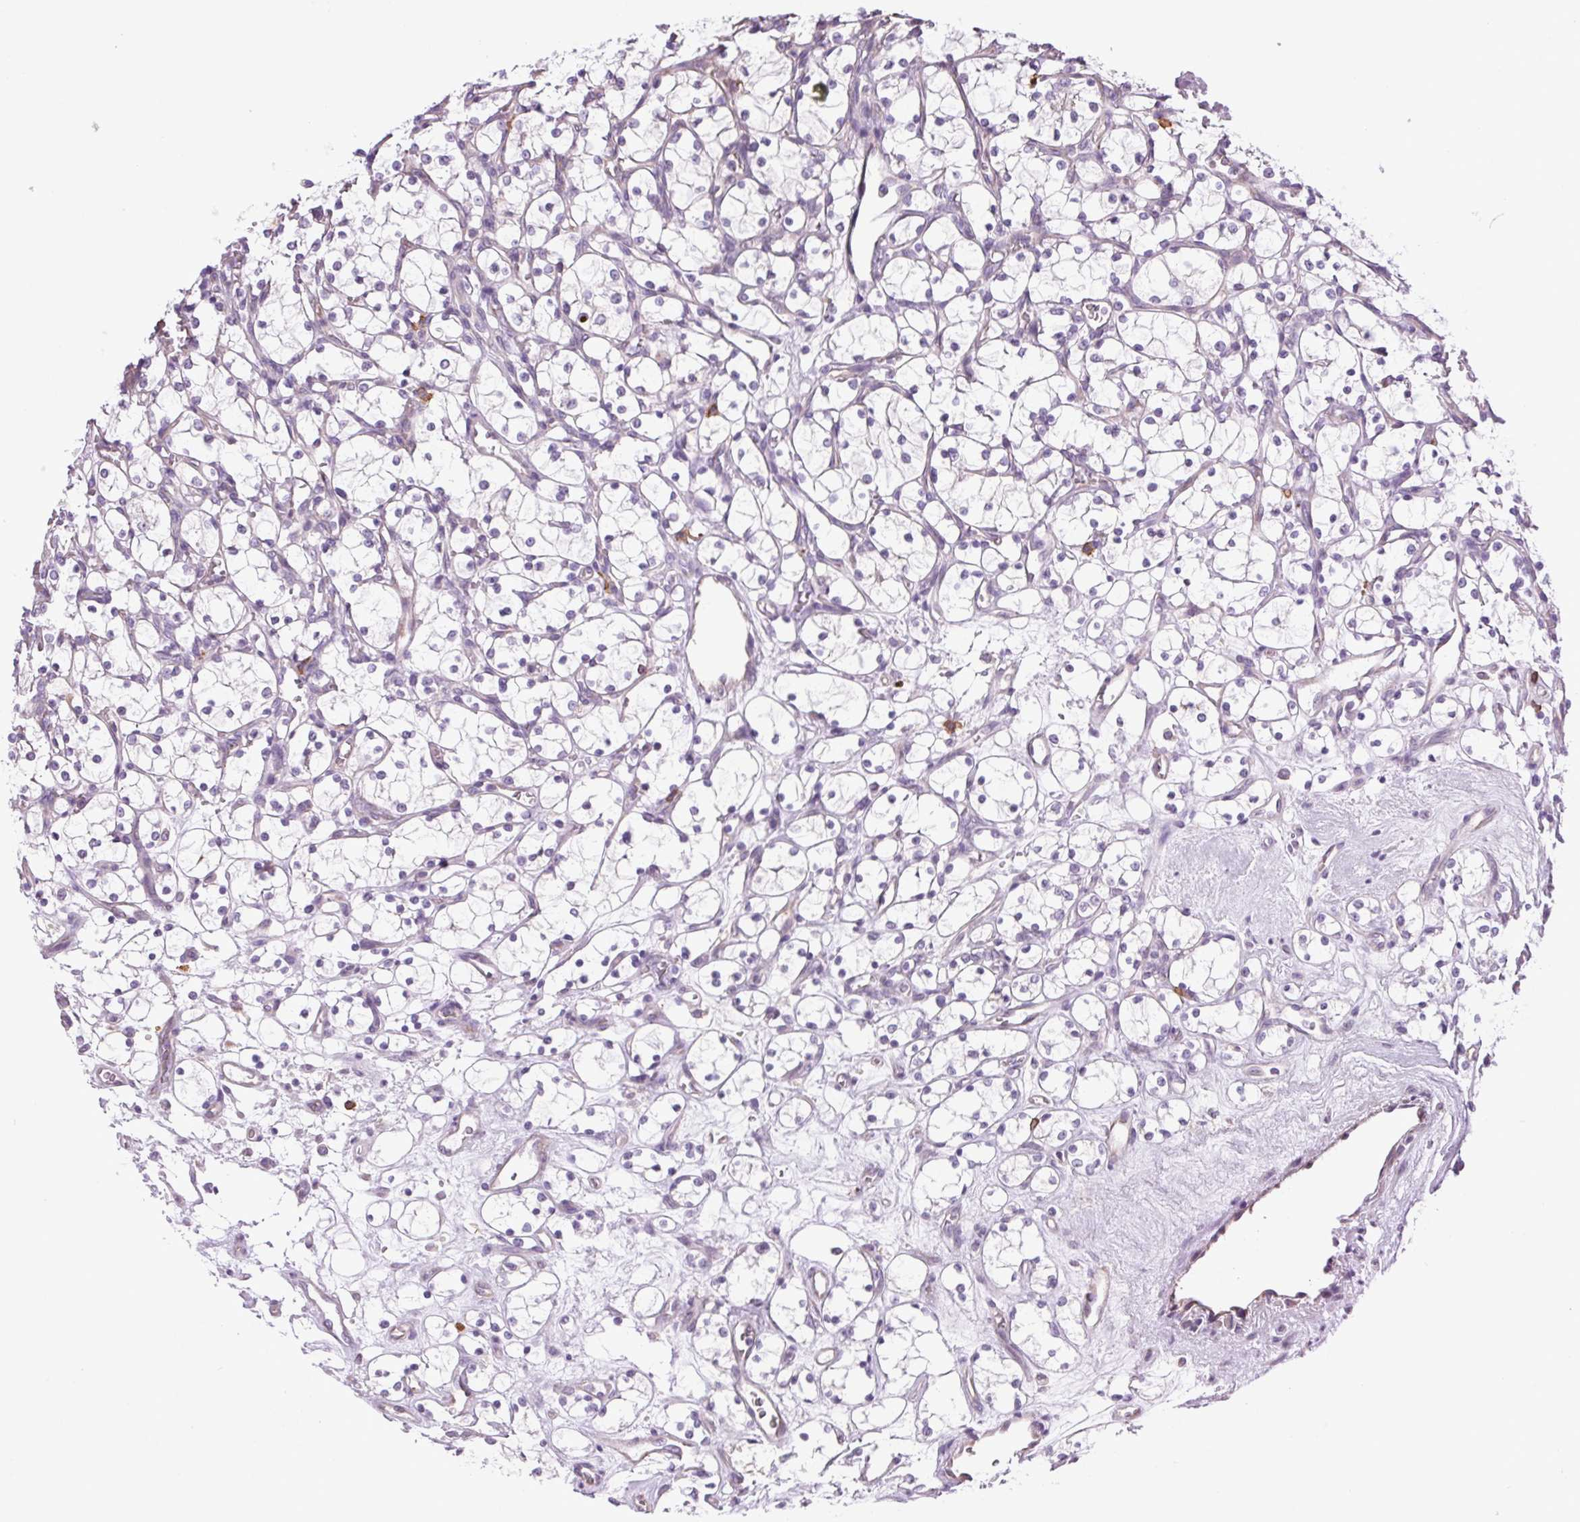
{"staining": {"intensity": "negative", "quantity": "none", "location": "none"}, "tissue": "renal cancer", "cell_type": "Tumor cells", "image_type": "cancer", "snomed": [{"axis": "morphology", "description": "Adenocarcinoma, NOS"}, {"axis": "topography", "description": "Kidney"}], "caption": "Renal adenocarcinoma was stained to show a protein in brown. There is no significant expression in tumor cells. (Immunohistochemistry (ihc), brightfield microscopy, high magnification).", "gene": "SNX31", "patient": {"sex": "female", "age": 69}}